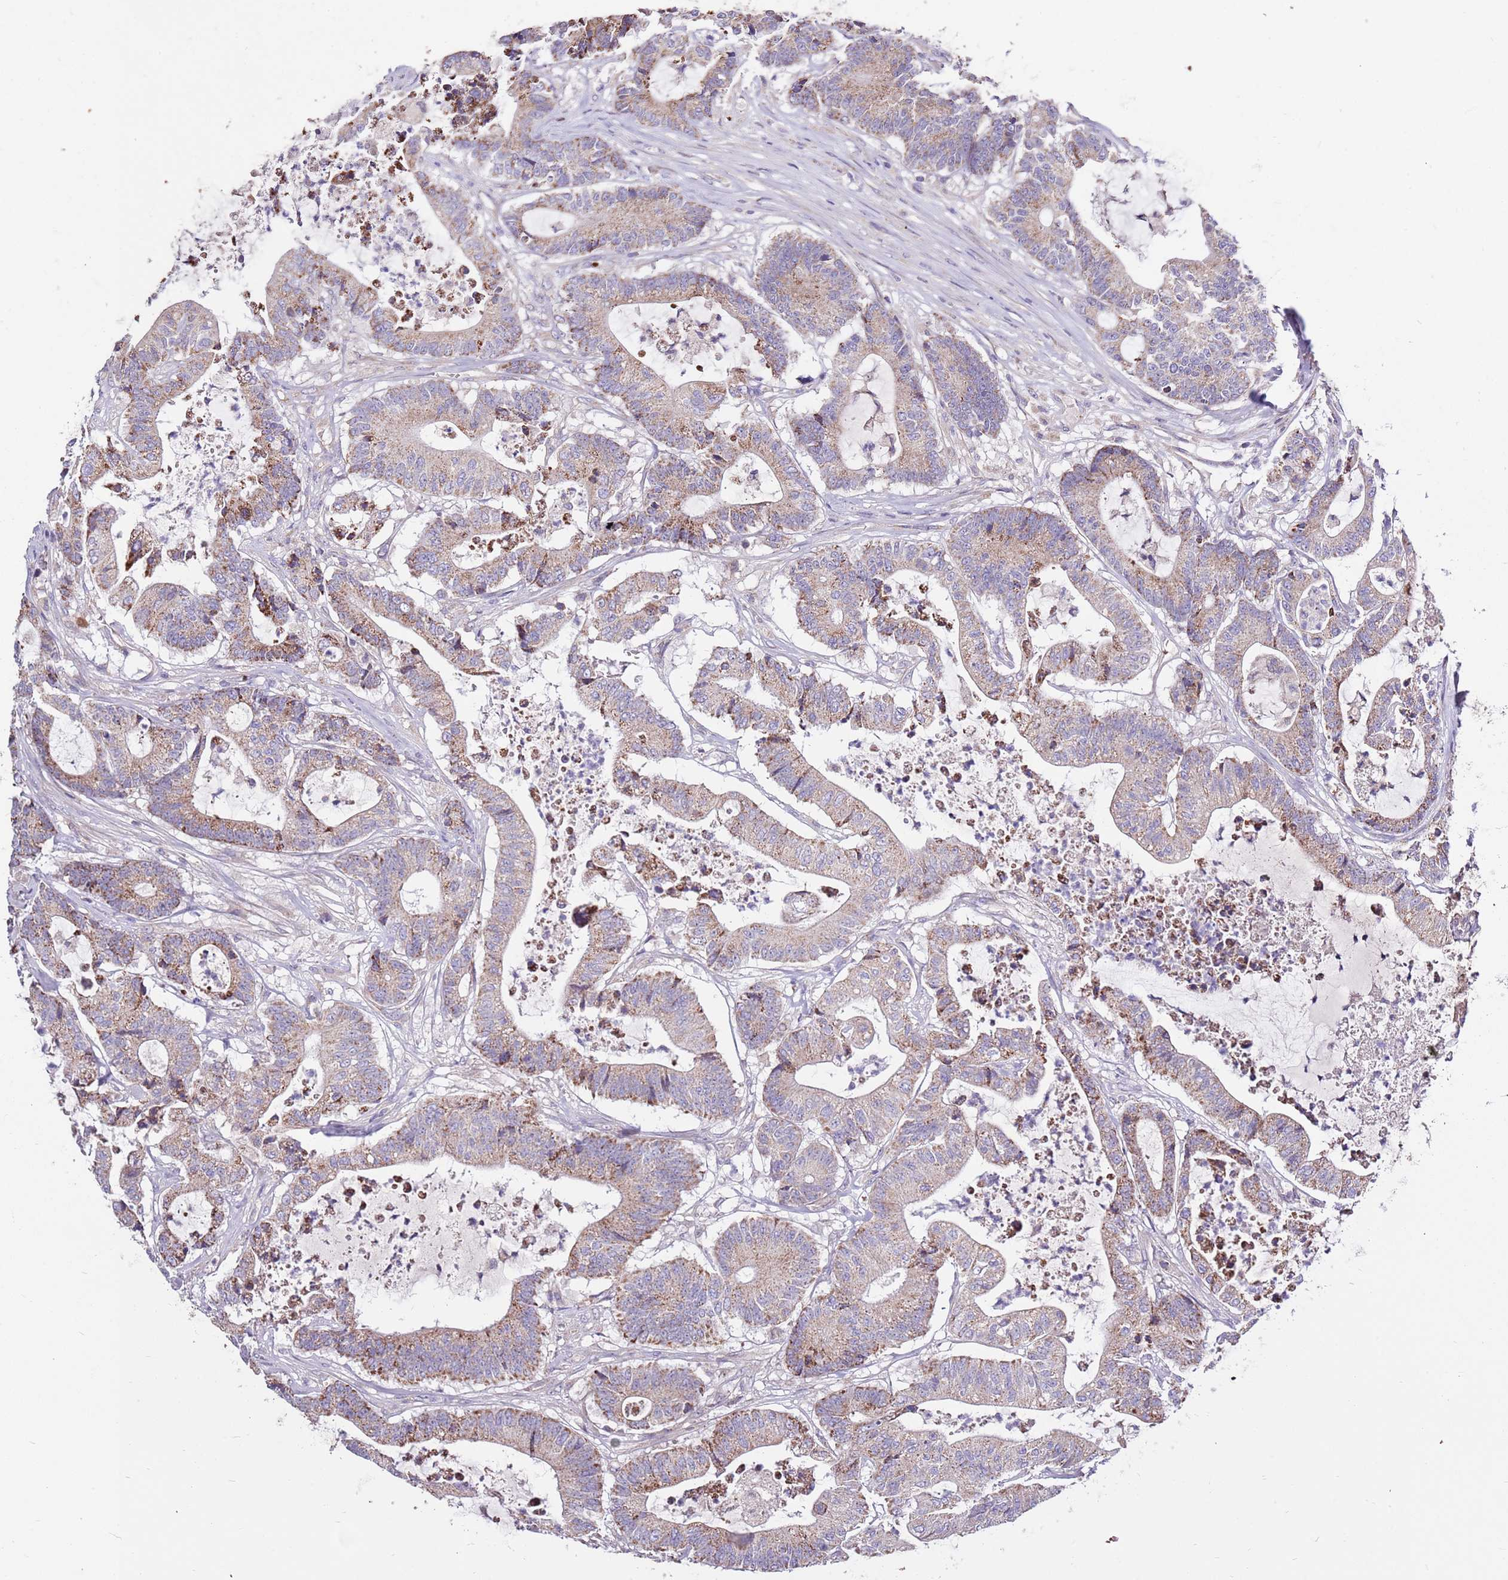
{"staining": {"intensity": "moderate", "quantity": "25%-75%", "location": "cytoplasmic/membranous"}, "tissue": "colorectal cancer", "cell_type": "Tumor cells", "image_type": "cancer", "snomed": [{"axis": "morphology", "description": "Adenocarcinoma, NOS"}, {"axis": "topography", "description": "Colon"}], "caption": "The micrograph exhibits immunohistochemical staining of colorectal cancer. There is moderate cytoplasmic/membranous staining is seen in approximately 25%-75% of tumor cells.", "gene": "SMG1", "patient": {"sex": "female", "age": 84}}